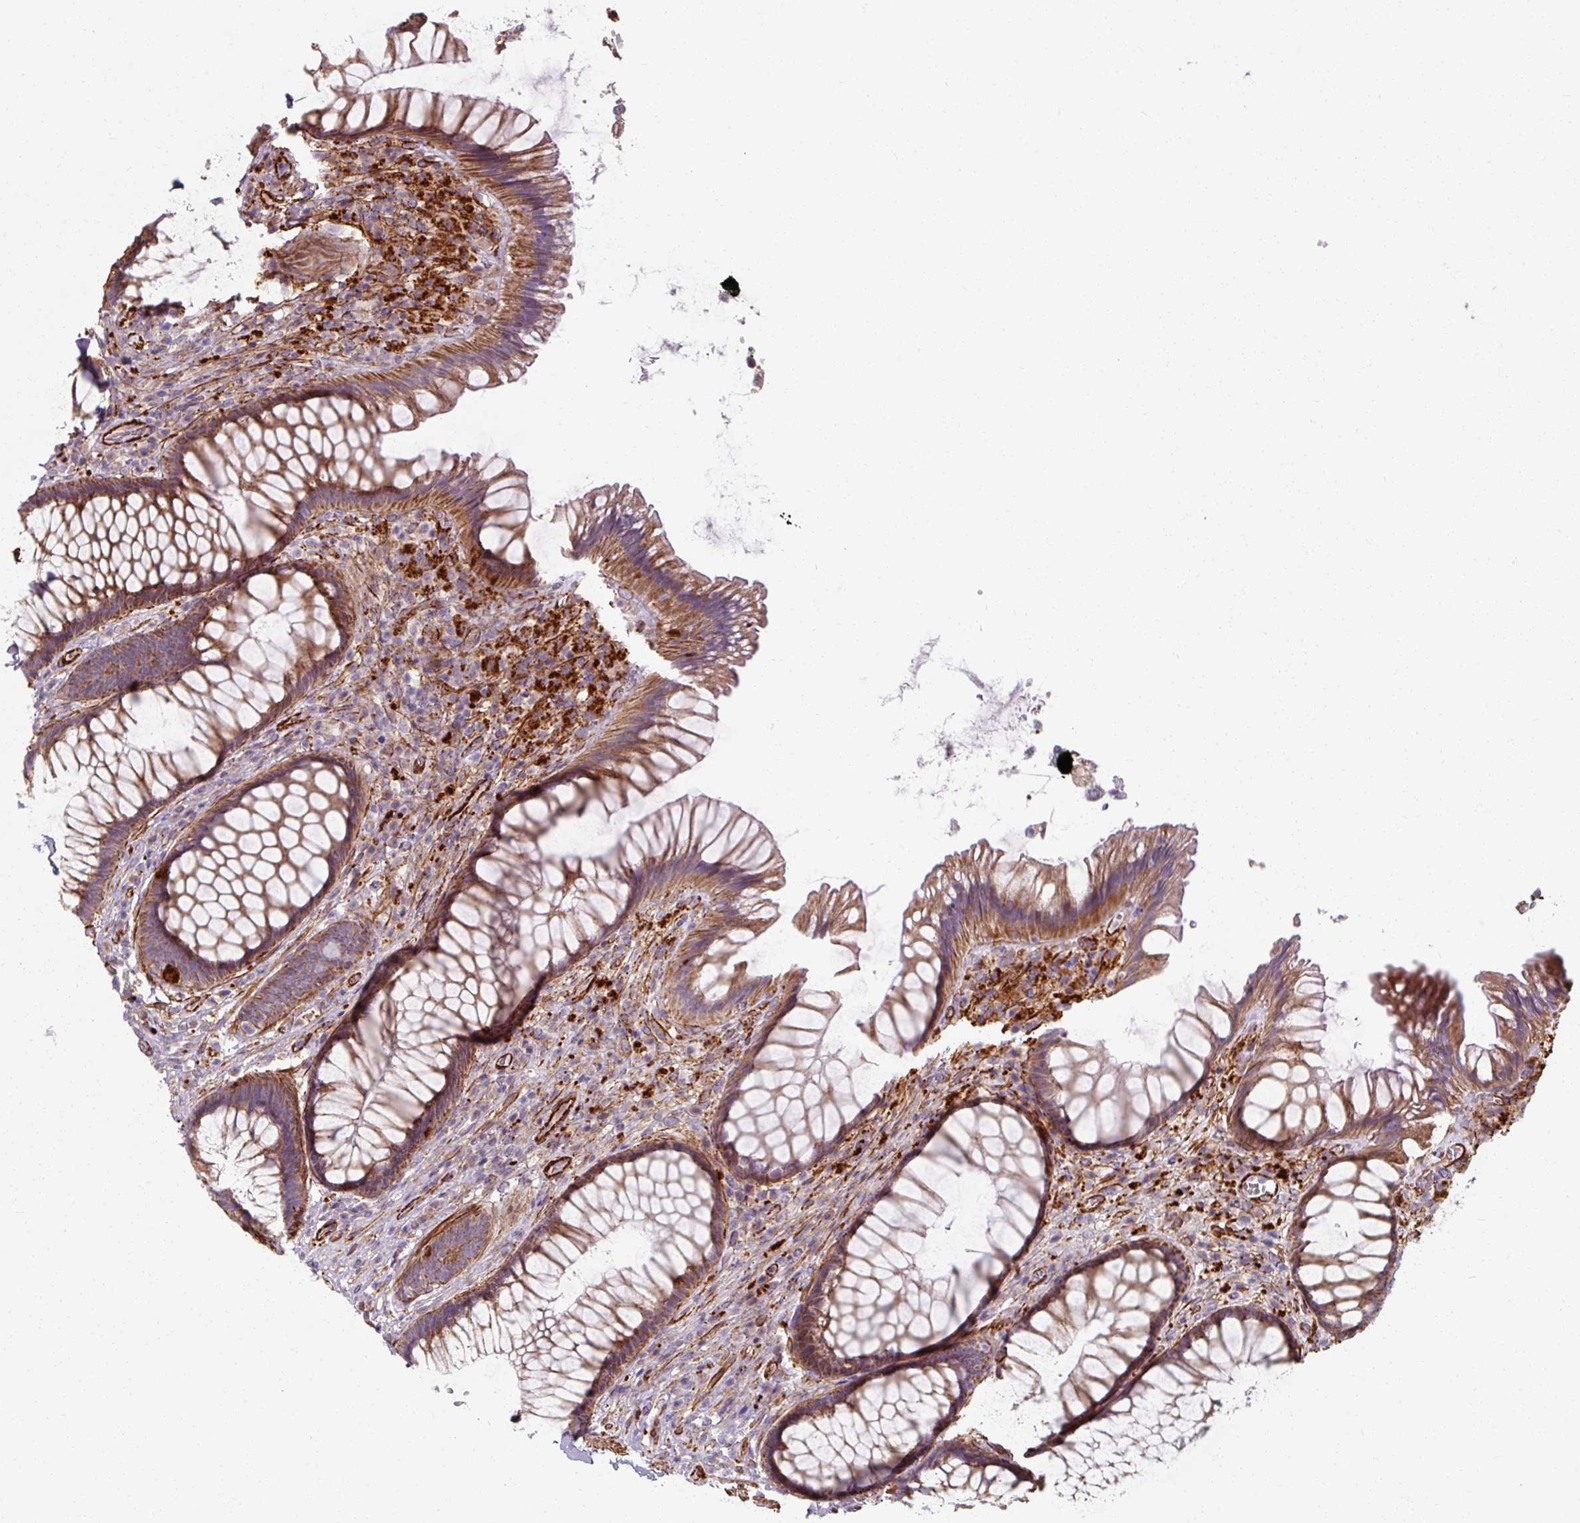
{"staining": {"intensity": "moderate", "quantity": ">75%", "location": "cytoplasmic/membranous"}, "tissue": "rectum", "cell_type": "Glandular cells", "image_type": "normal", "snomed": [{"axis": "morphology", "description": "Normal tissue, NOS"}, {"axis": "topography", "description": "Rectum"}], "caption": "The micrograph displays staining of normal rectum, revealing moderate cytoplasmic/membranous protein expression (brown color) within glandular cells. (DAB = brown stain, brightfield microscopy at high magnification).", "gene": "MRPS5", "patient": {"sex": "male", "age": 53}}